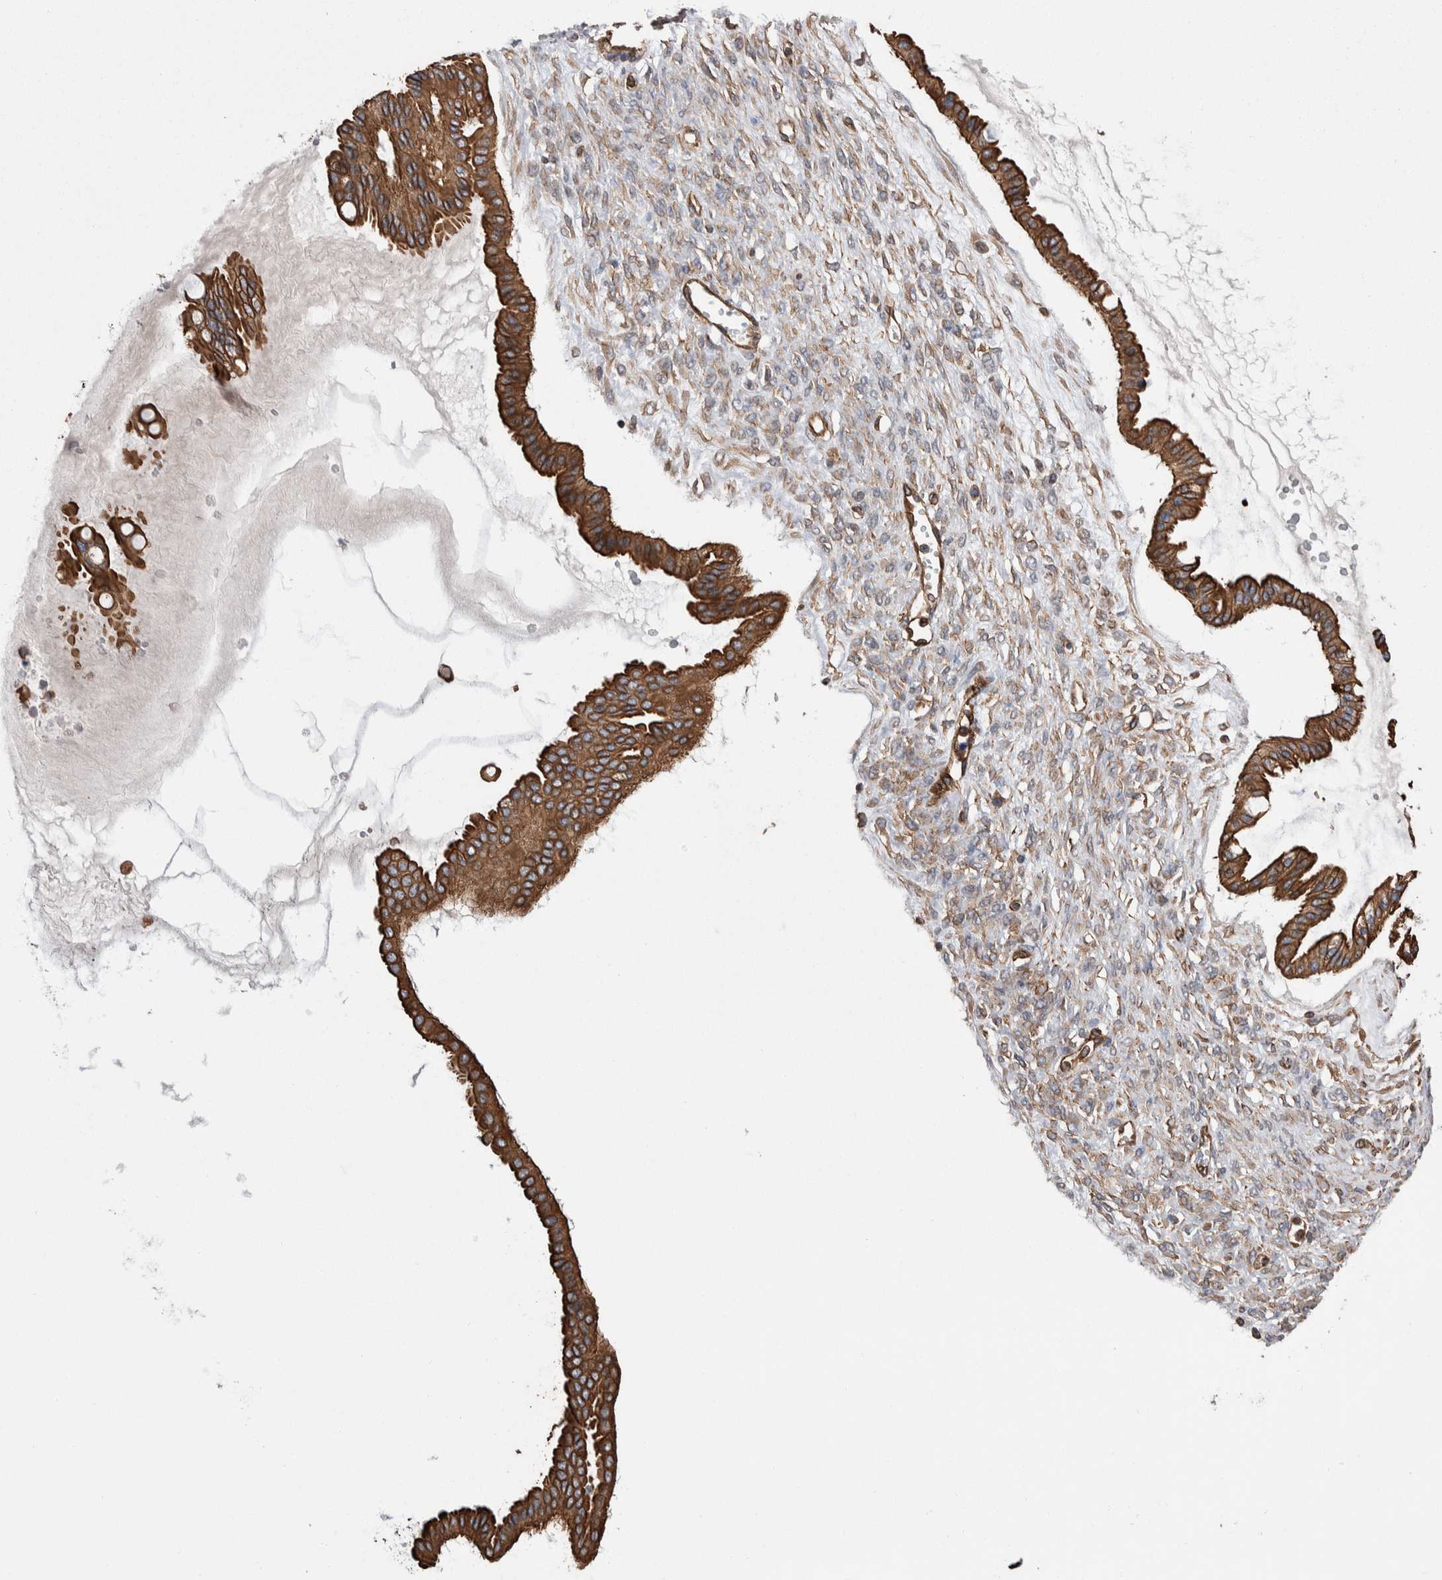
{"staining": {"intensity": "strong", "quantity": ">75%", "location": "cytoplasmic/membranous"}, "tissue": "ovarian cancer", "cell_type": "Tumor cells", "image_type": "cancer", "snomed": [{"axis": "morphology", "description": "Cystadenocarcinoma, mucinous, NOS"}, {"axis": "topography", "description": "Ovary"}], "caption": "Immunohistochemistry (IHC) (DAB (3,3'-diaminobenzidine)) staining of ovarian mucinous cystadenocarcinoma exhibits strong cytoplasmic/membranous protein staining in approximately >75% of tumor cells.", "gene": "KIF12", "patient": {"sex": "female", "age": 73}}